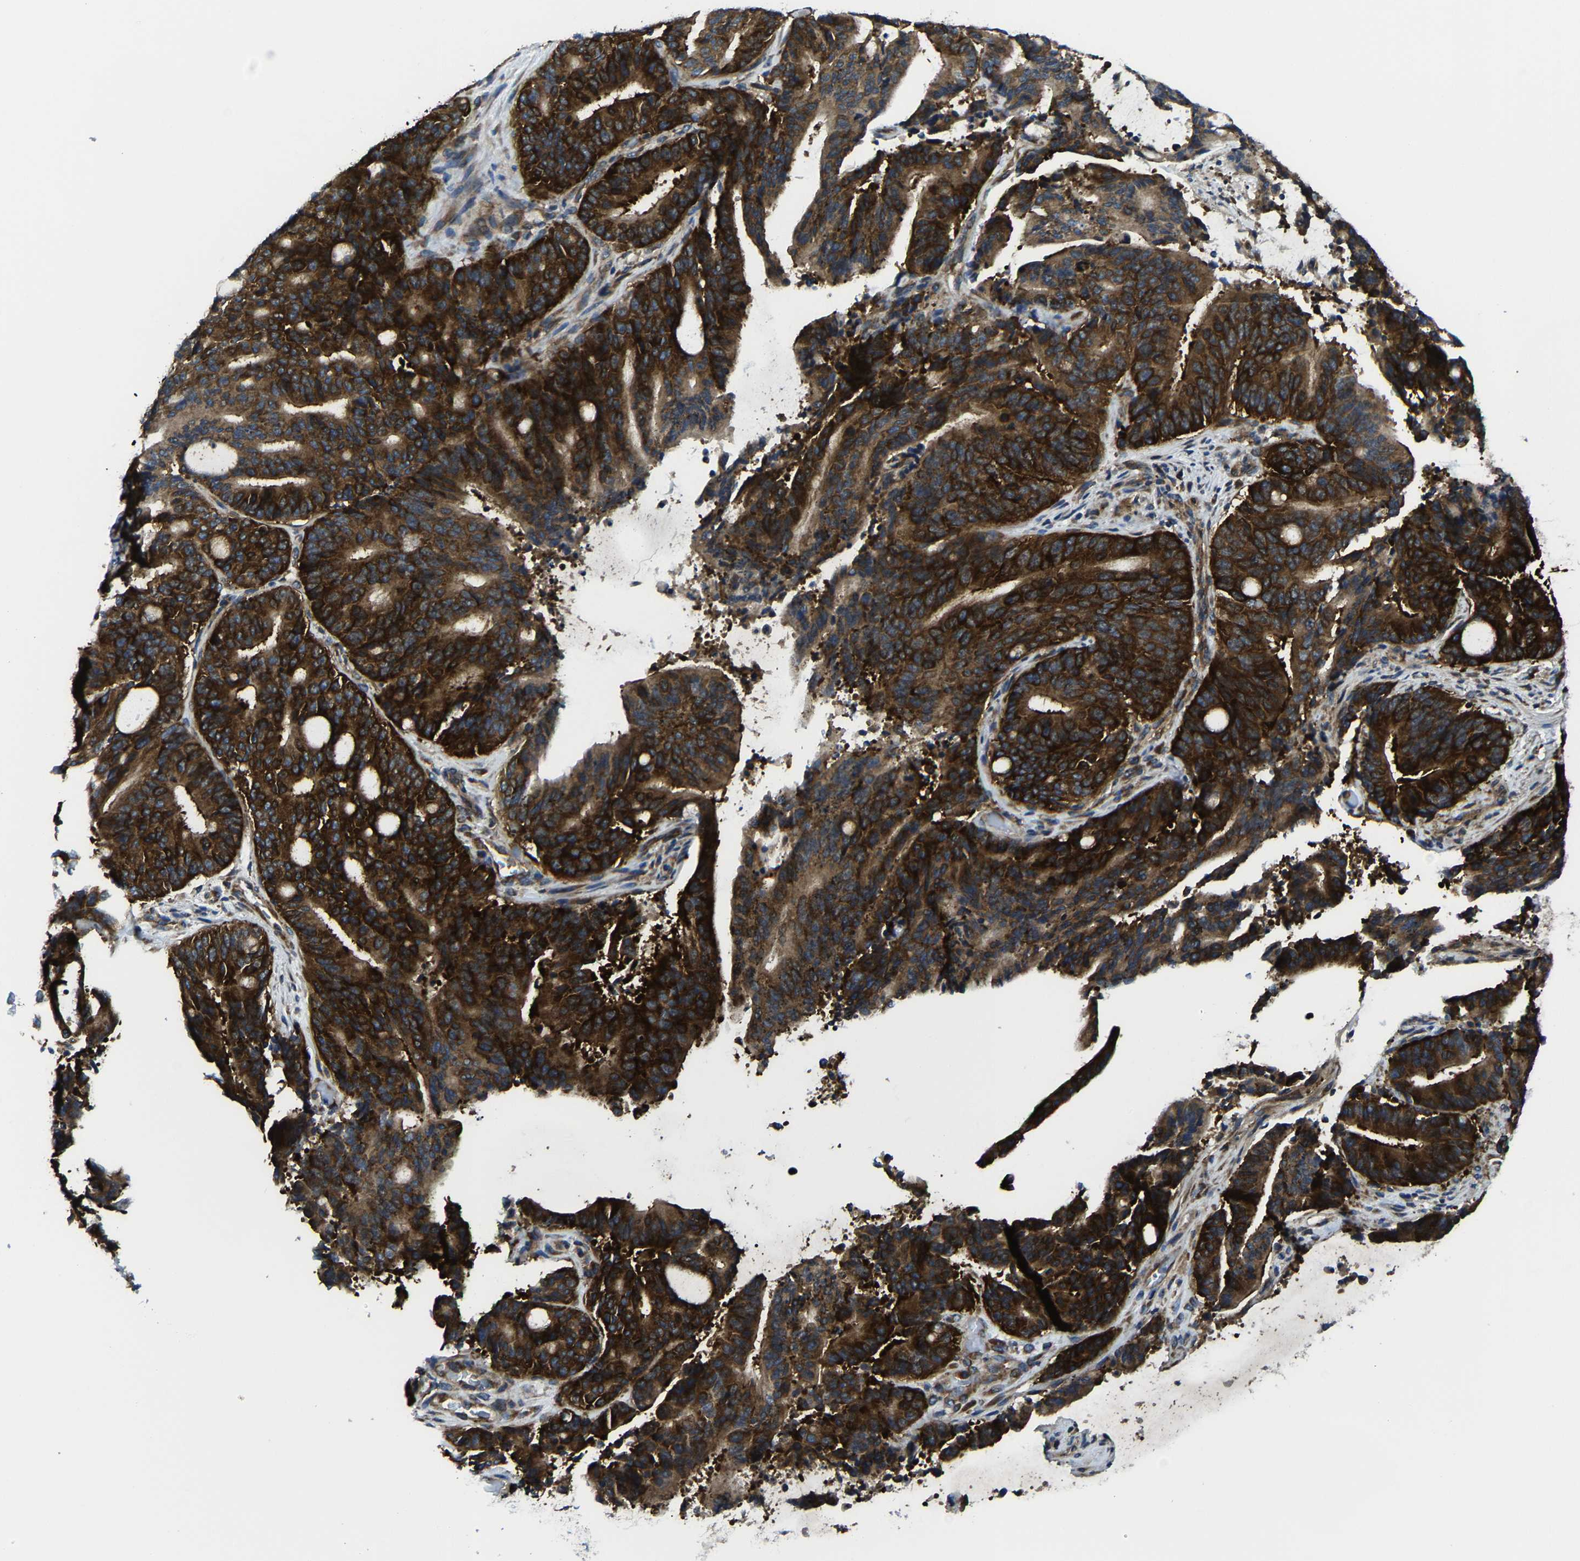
{"staining": {"intensity": "strong", "quantity": ">75%", "location": "cytoplasmic/membranous"}, "tissue": "liver cancer", "cell_type": "Tumor cells", "image_type": "cancer", "snomed": [{"axis": "morphology", "description": "Normal tissue, NOS"}, {"axis": "morphology", "description": "Cholangiocarcinoma"}, {"axis": "topography", "description": "Liver"}, {"axis": "topography", "description": "Peripheral nerve tissue"}], "caption": "Immunohistochemical staining of liver cancer displays high levels of strong cytoplasmic/membranous staining in approximately >75% of tumor cells.", "gene": "G3BP2", "patient": {"sex": "female", "age": 73}}